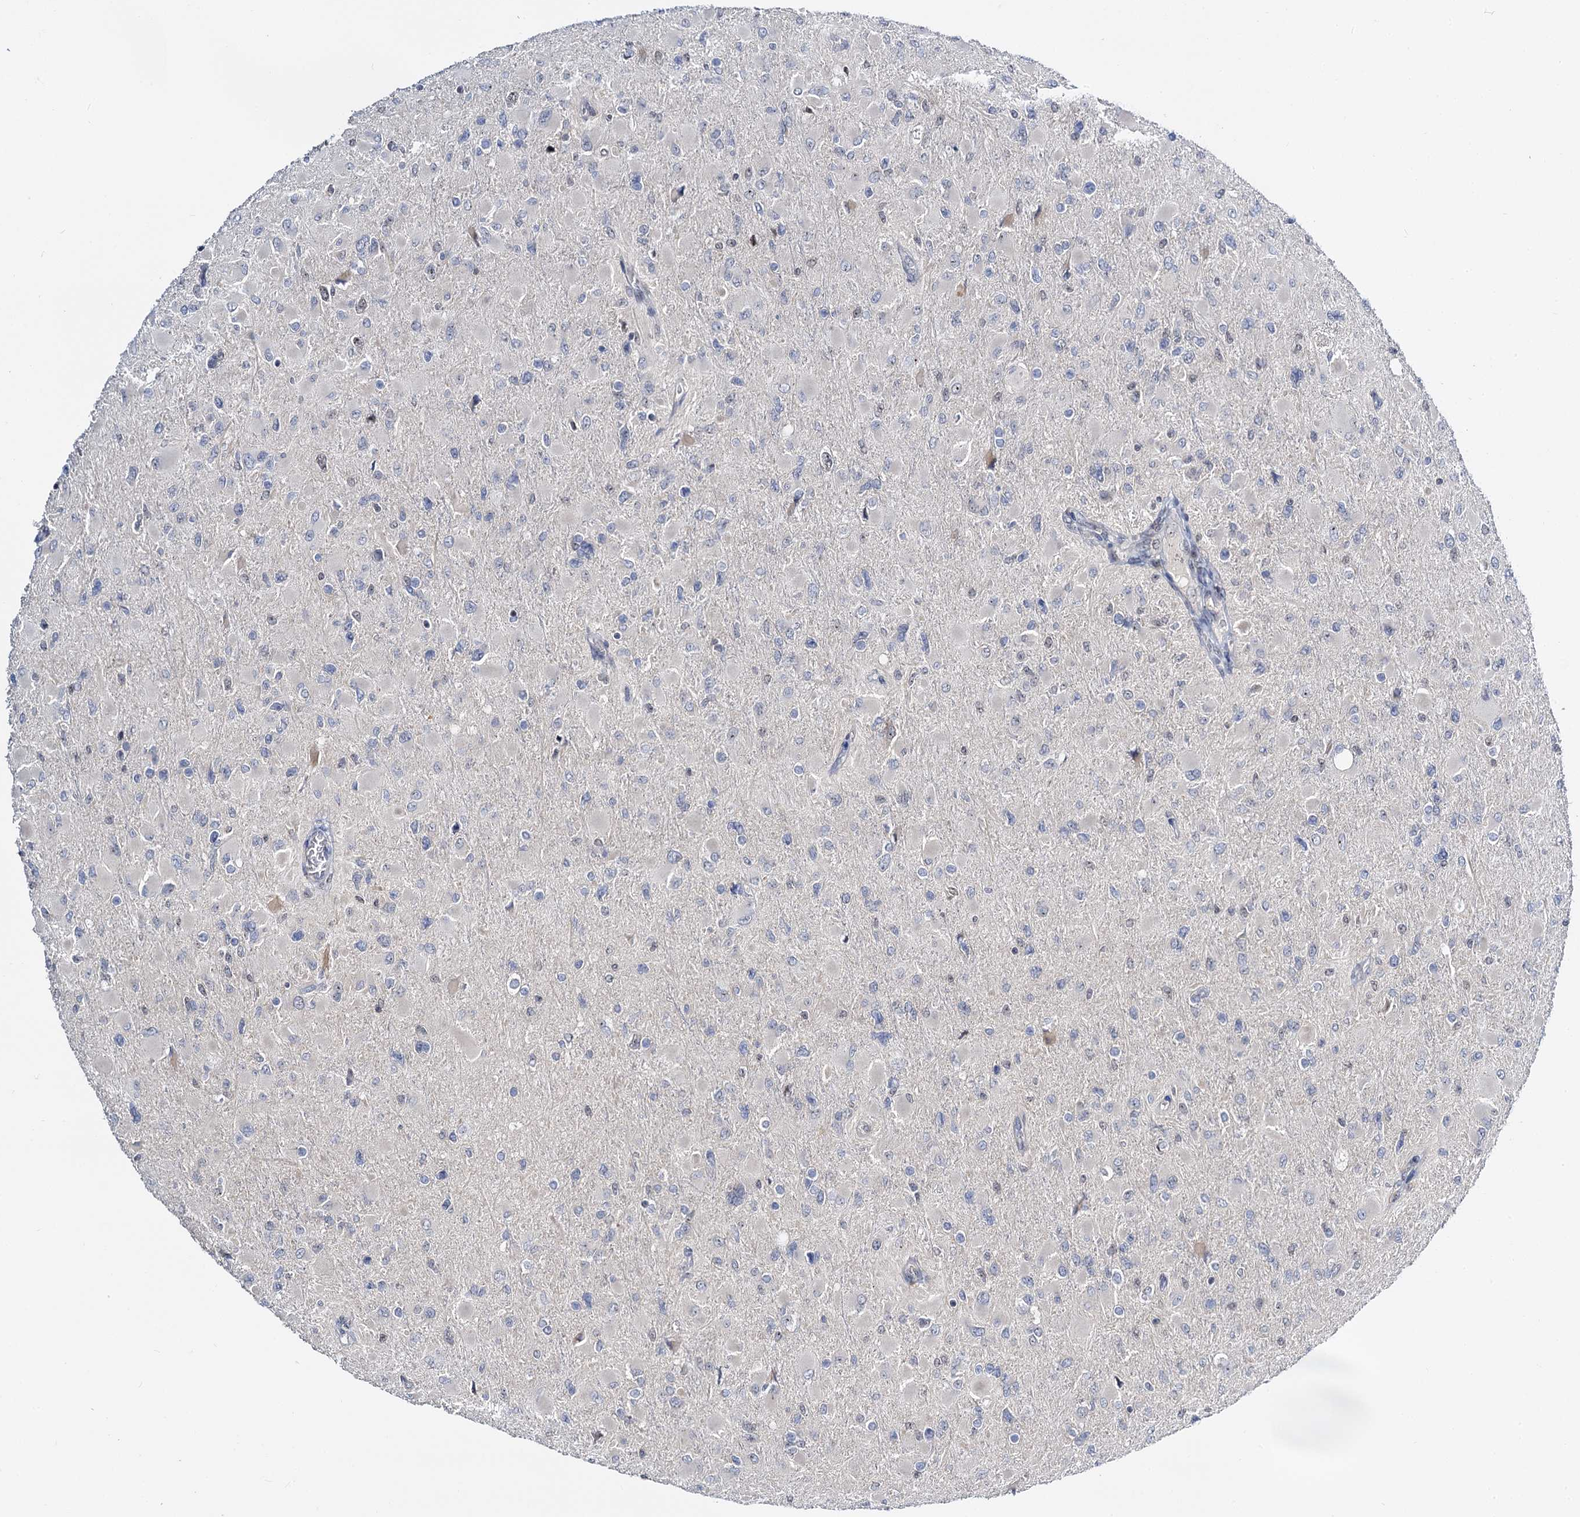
{"staining": {"intensity": "negative", "quantity": "none", "location": "none"}, "tissue": "glioma", "cell_type": "Tumor cells", "image_type": "cancer", "snomed": [{"axis": "morphology", "description": "Glioma, malignant, High grade"}, {"axis": "topography", "description": "Cerebral cortex"}], "caption": "The immunohistochemistry (IHC) photomicrograph has no significant positivity in tumor cells of malignant glioma (high-grade) tissue. The staining was performed using DAB (3,3'-diaminobenzidine) to visualize the protein expression in brown, while the nuclei were stained in blue with hematoxylin (Magnification: 20x).", "gene": "NOP2", "patient": {"sex": "female", "age": 36}}